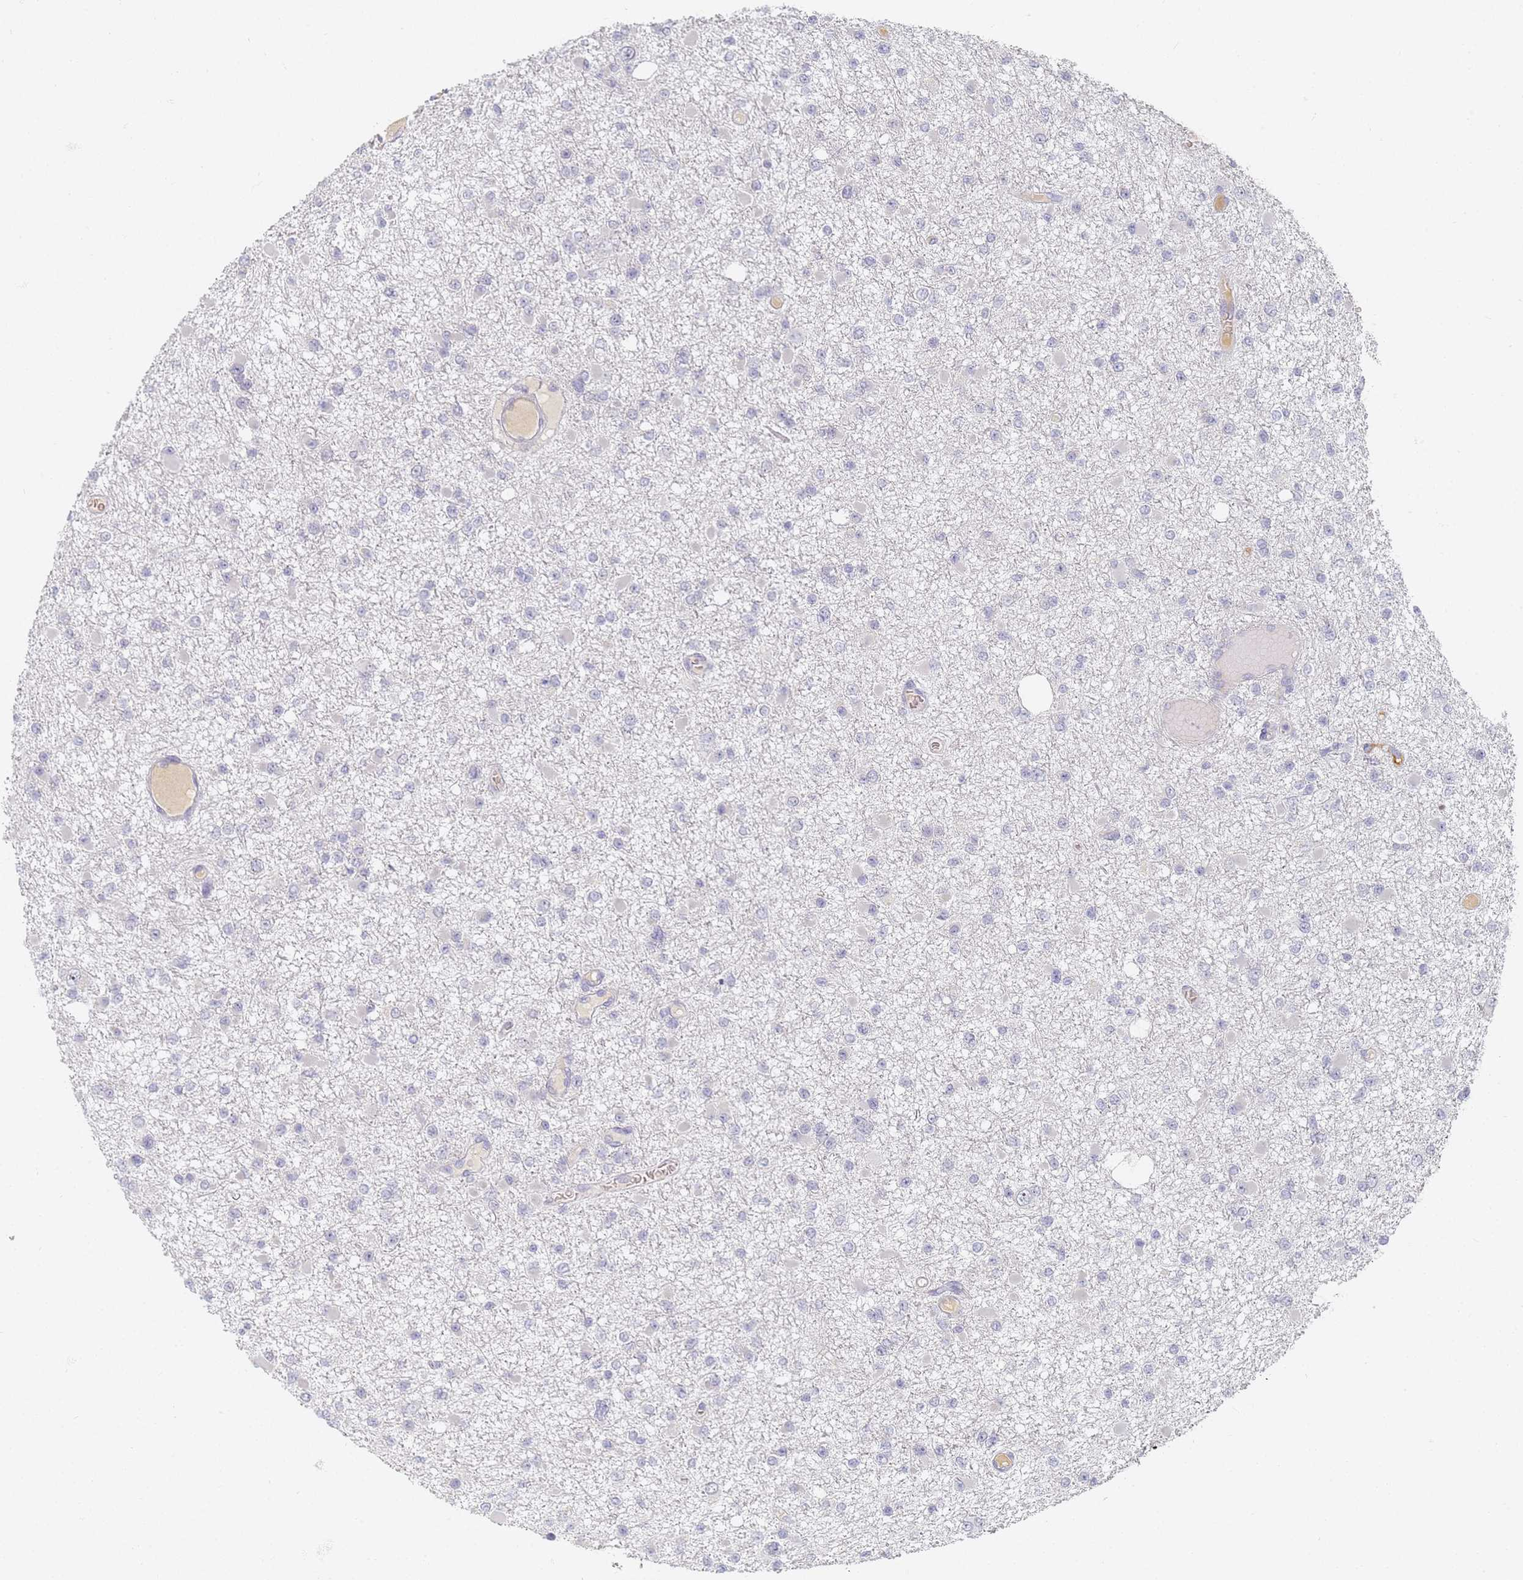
{"staining": {"intensity": "negative", "quantity": "none", "location": "none"}, "tissue": "glioma", "cell_type": "Tumor cells", "image_type": "cancer", "snomed": [{"axis": "morphology", "description": "Glioma, malignant, Low grade"}, {"axis": "topography", "description": "Brain"}], "caption": "Immunohistochemistry (IHC) of human glioma displays no staining in tumor cells.", "gene": "SLC38A9", "patient": {"sex": "female", "age": 22}}